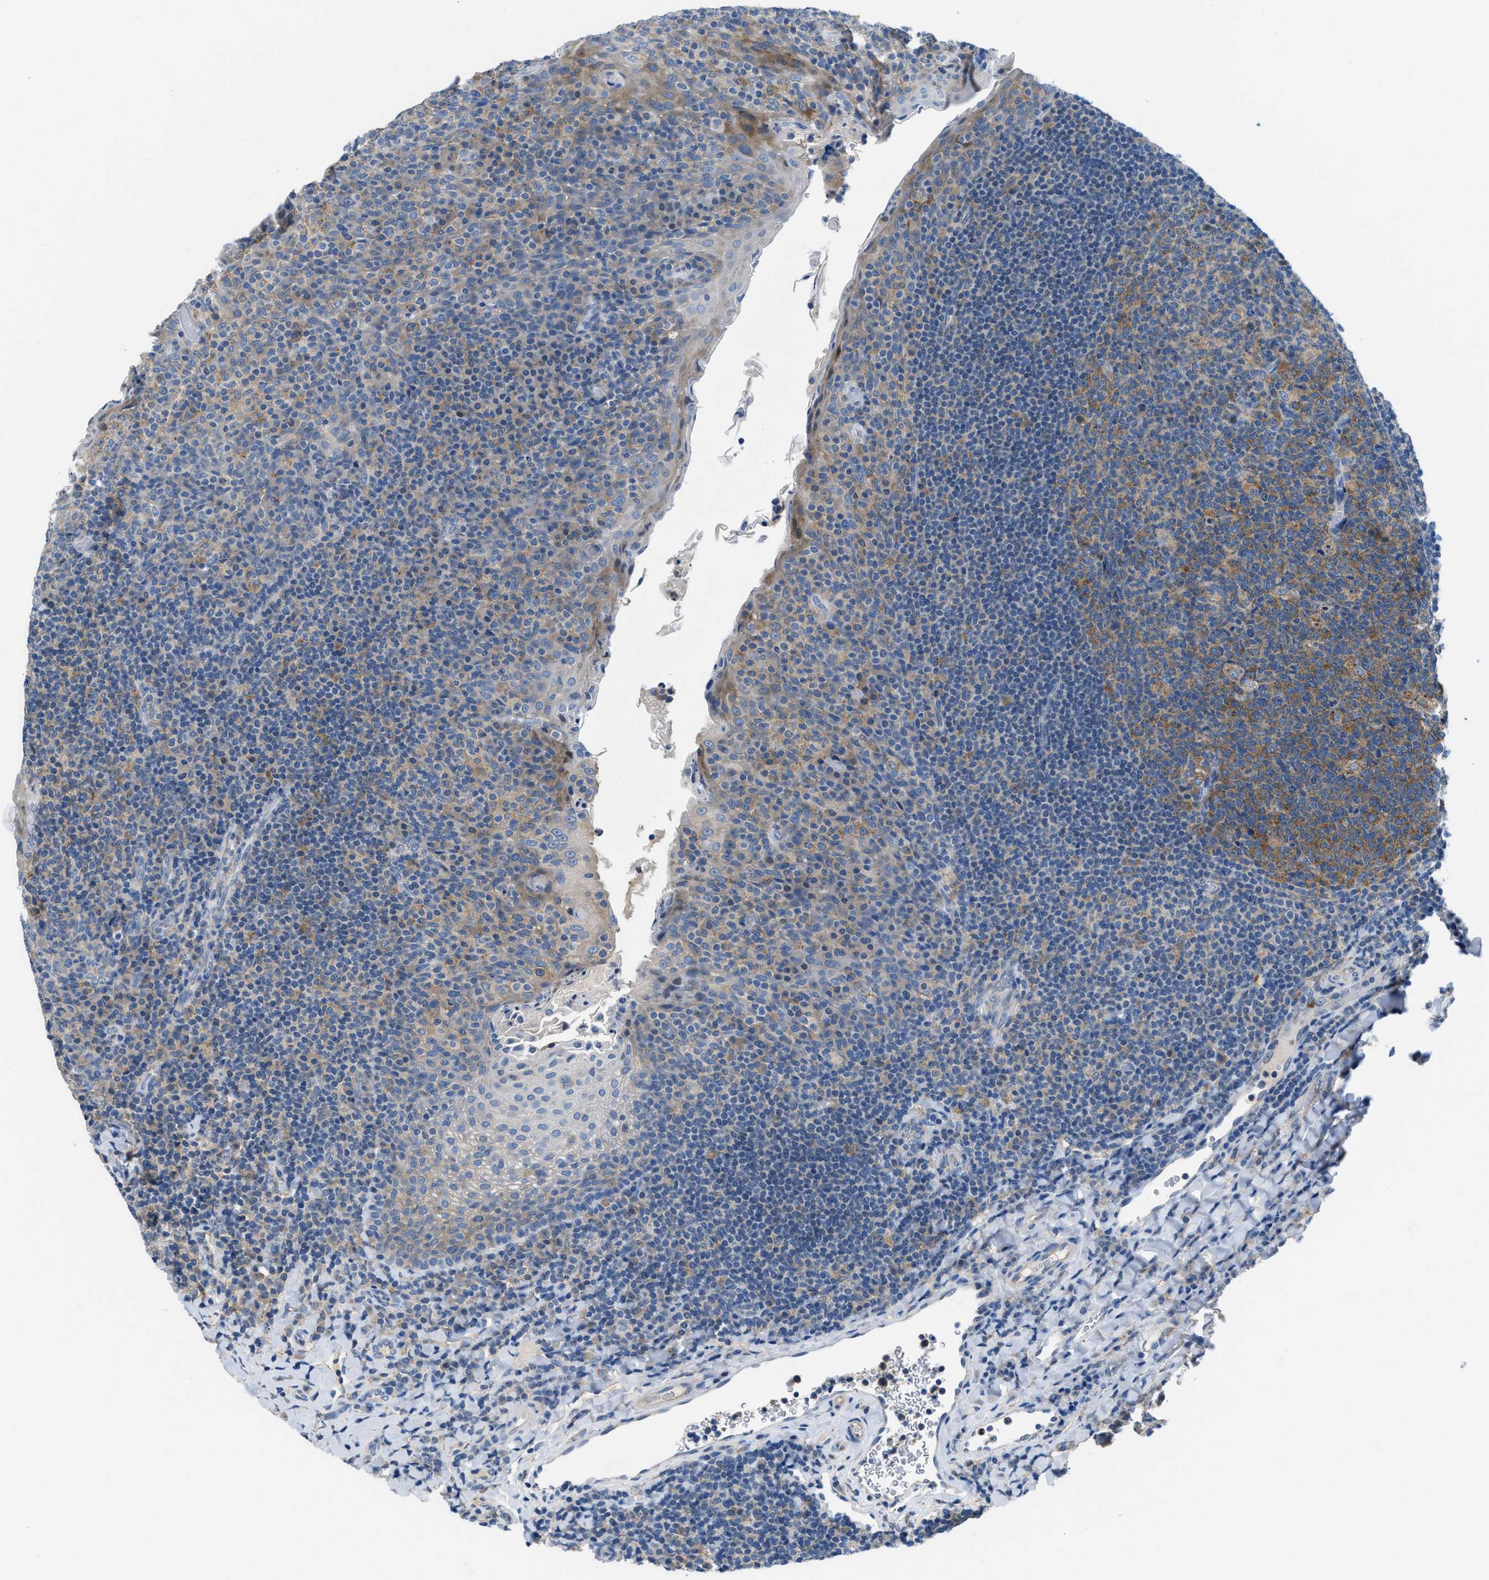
{"staining": {"intensity": "moderate", "quantity": "25%-75%", "location": "cytoplasmic/membranous"}, "tissue": "tonsil", "cell_type": "Germinal center cells", "image_type": "normal", "snomed": [{"axis": "morphology", "description": "Normal tissue, NOS"}, {"axis": "topography", "description": "Tonsil"}], "caption": "Immunohistochemistry (IHC) of unremarkable tonsil displays medium levels of moderate cytoplasmic/membranous expression in approximately 25%-75% of germinal center cells.", "gene": "BNC2", "patient": {"sex": "male", "age": 17}}